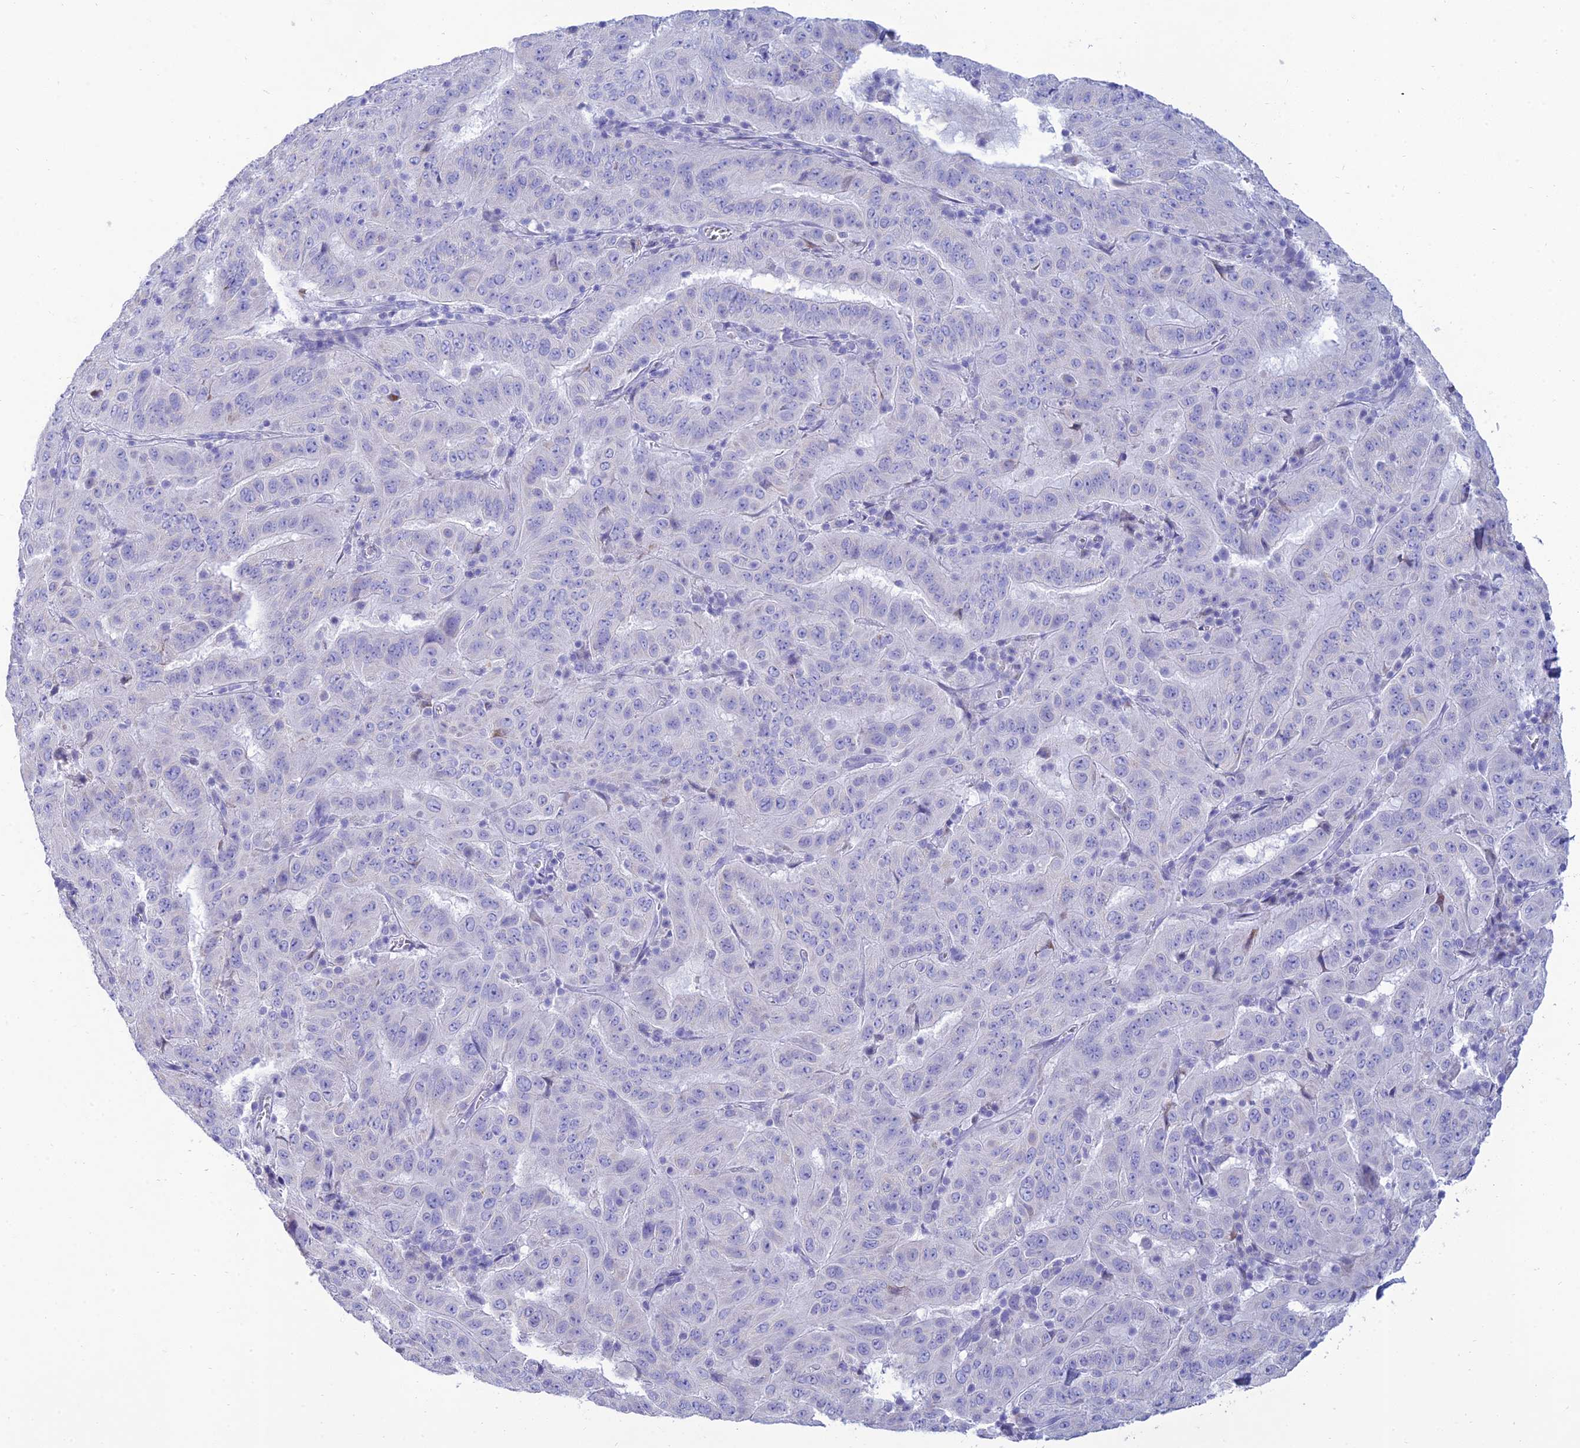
{"staining": {"intensity": "negative", "quantity": "none", "location": "none"}, "tissue": "pancreatic cancer", "cell_type": "Tumor cells", "image_type": "cancer", "snomed": [{"axis": "morphology", "description": "Adenocarcinoma, NOS"}, {"axis": "topography", "description": "Pancreas"}], "caption": "A photomicrograph of adenocarcinoma (pancreatic) stained for a protein shows no brown staining in tumor cells.", "gene": "MAL2", "patient": {"sex": "male", "age": 63}}